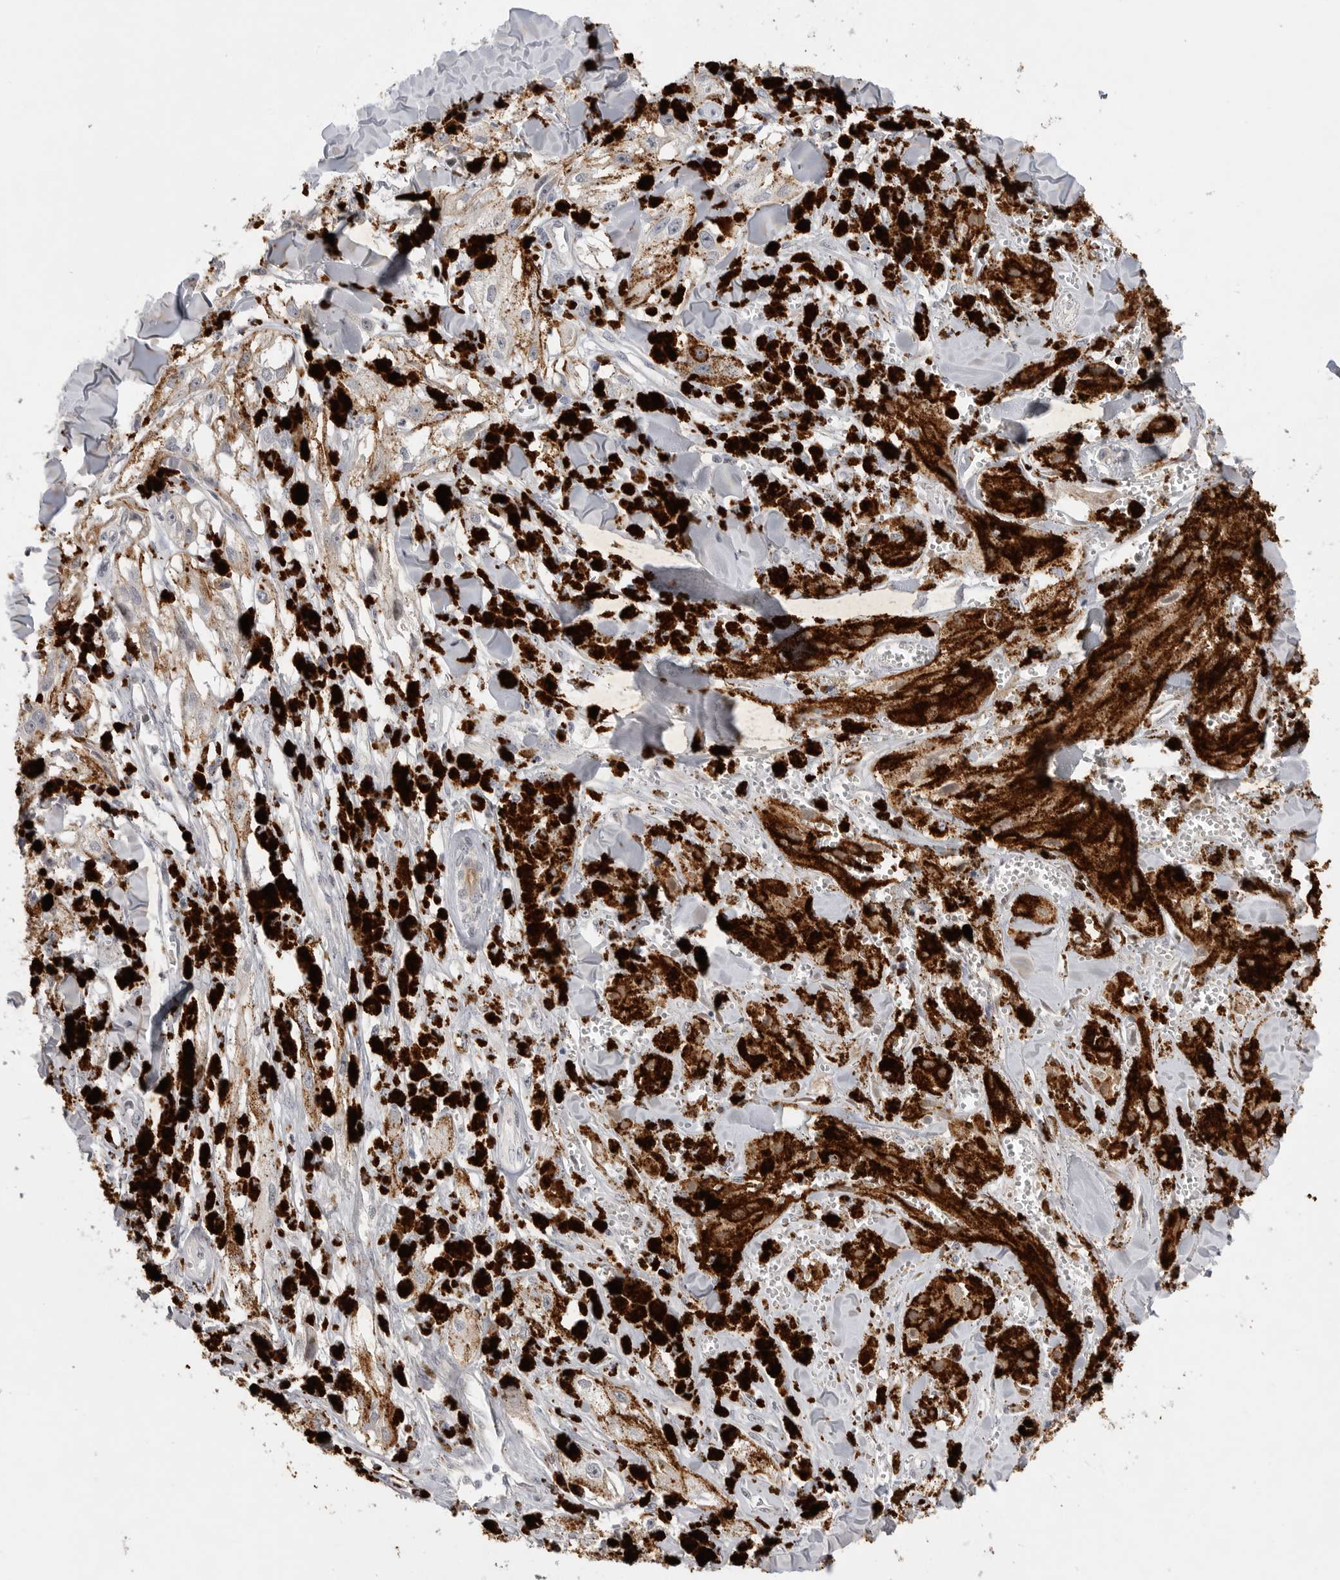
{"staining": {"intensity": "moderate", "quantity": "25%-75%", "location": "cytoplasmic/membranous"}, "tissue": "melanoma", "cell_type": "Tumor cells", "image_type": "cancer", "snomed": [{"axis": "morphology", "description": "Malignant melanoma, NOS"}, {"axis": "topography", "description": "Skin"}], "caption": "Immunohistochemical staining of human malignant melanoma shows medium levels of moderate cytoplasmic/membranous expression in approximately 25%-75% of tumor cells. The protein is shown in brown color, while the nuclei are stained blue.", "gene": "ITGAD", "patient": {"sex": "male", "age": 88}}